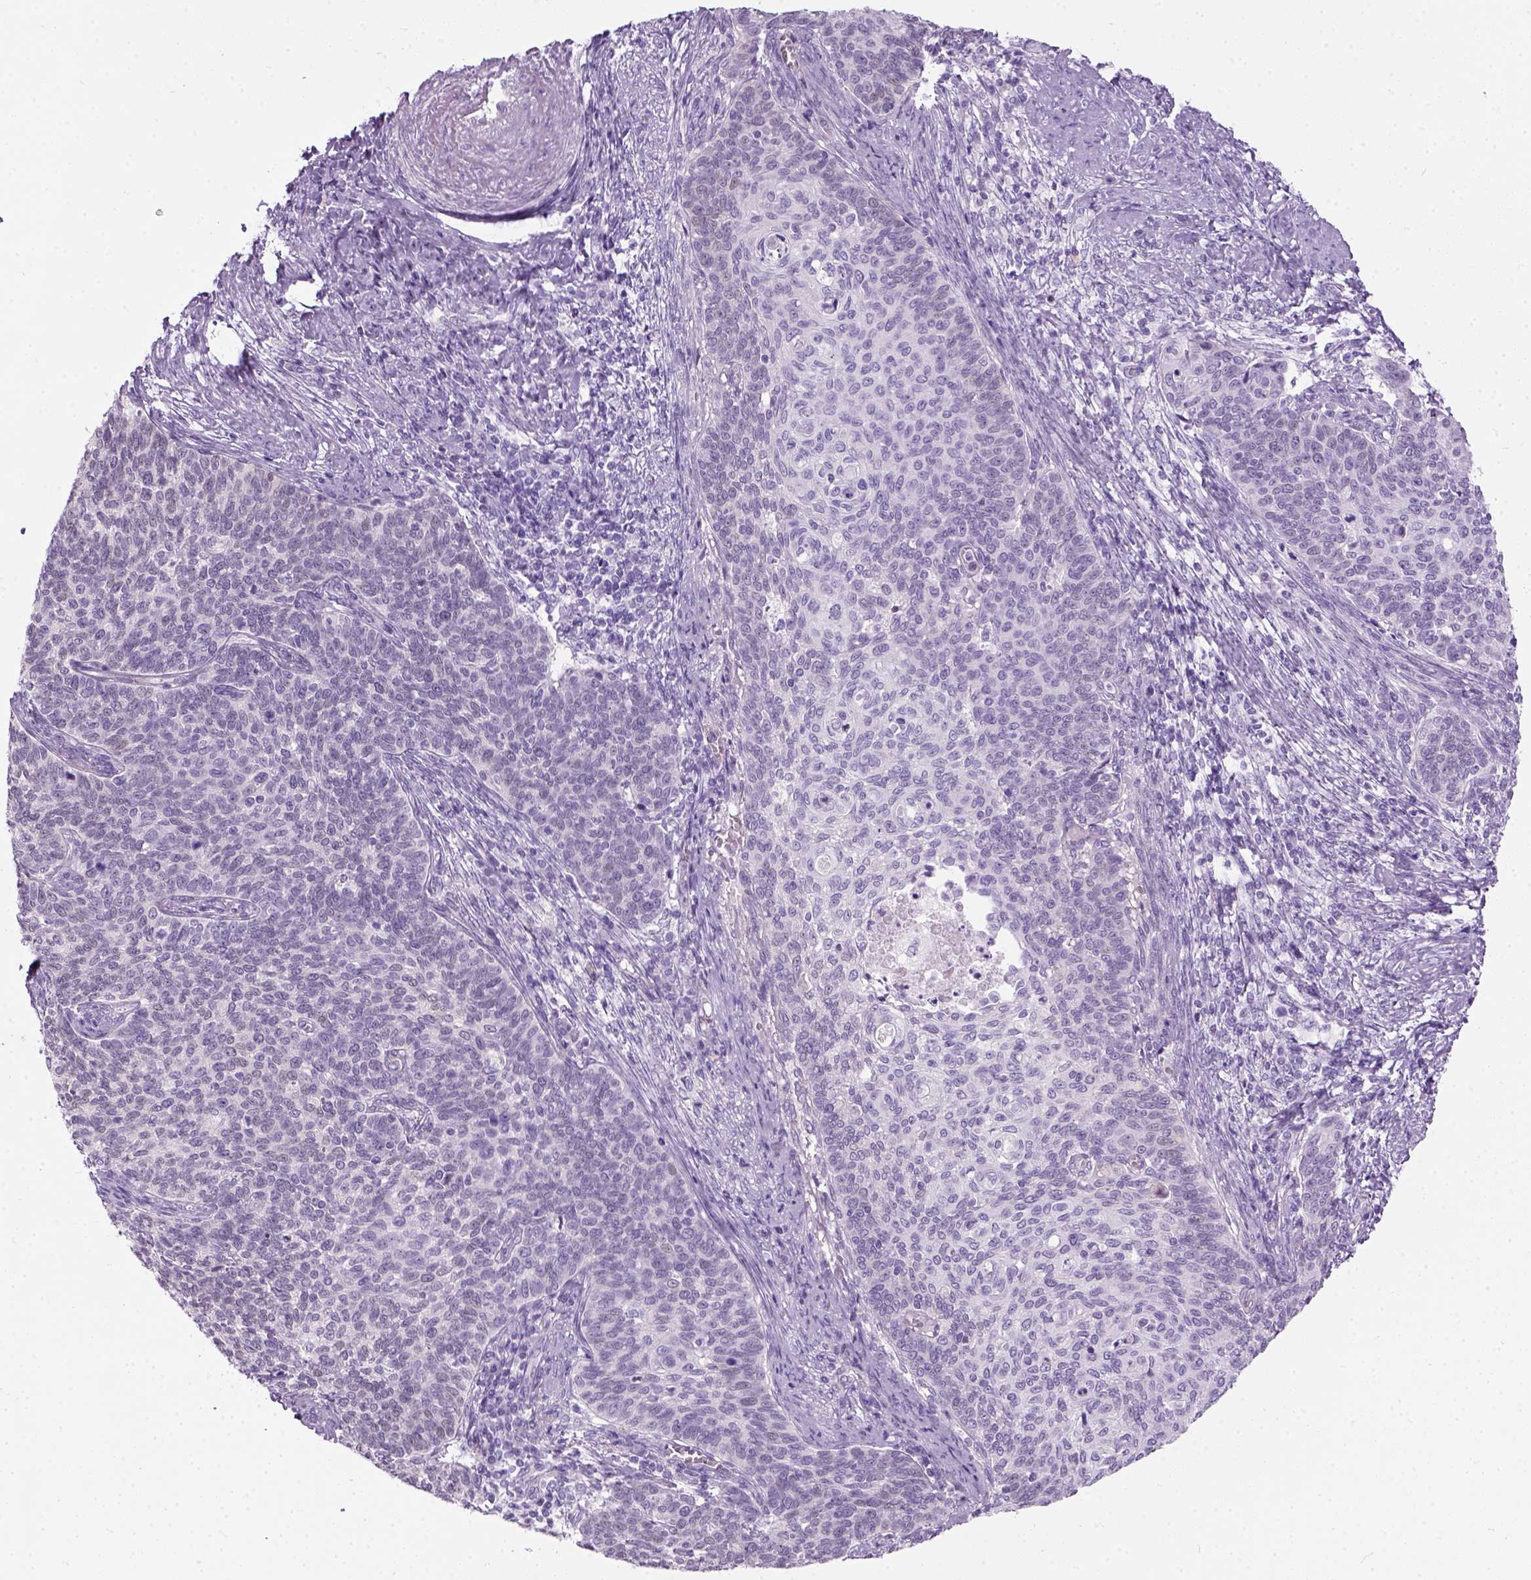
{"staining": {"intensity": "negative", "quantity": "none", "location": "none"}, "tissue": "cervical cancer", "cell_type": "Tumor cells", "image_type": "cancer", "snomed": [{"axis": "morphology", "description": "Normal tissue, NOS"}, {"axis": "morphology", "description": "Squamous cell carcinoma, NOS"}, {"axis": "topography", "description": "Cervix"}], "caption": "Immunohistochemistry (IHC) of human cervical cancer (squamous cell carcinoma) demonstrates no staining in tumor cells. Nuclei are stained in blue.", "gene": "AXDND1", "patient": {"sex": "female", "age": 39}}